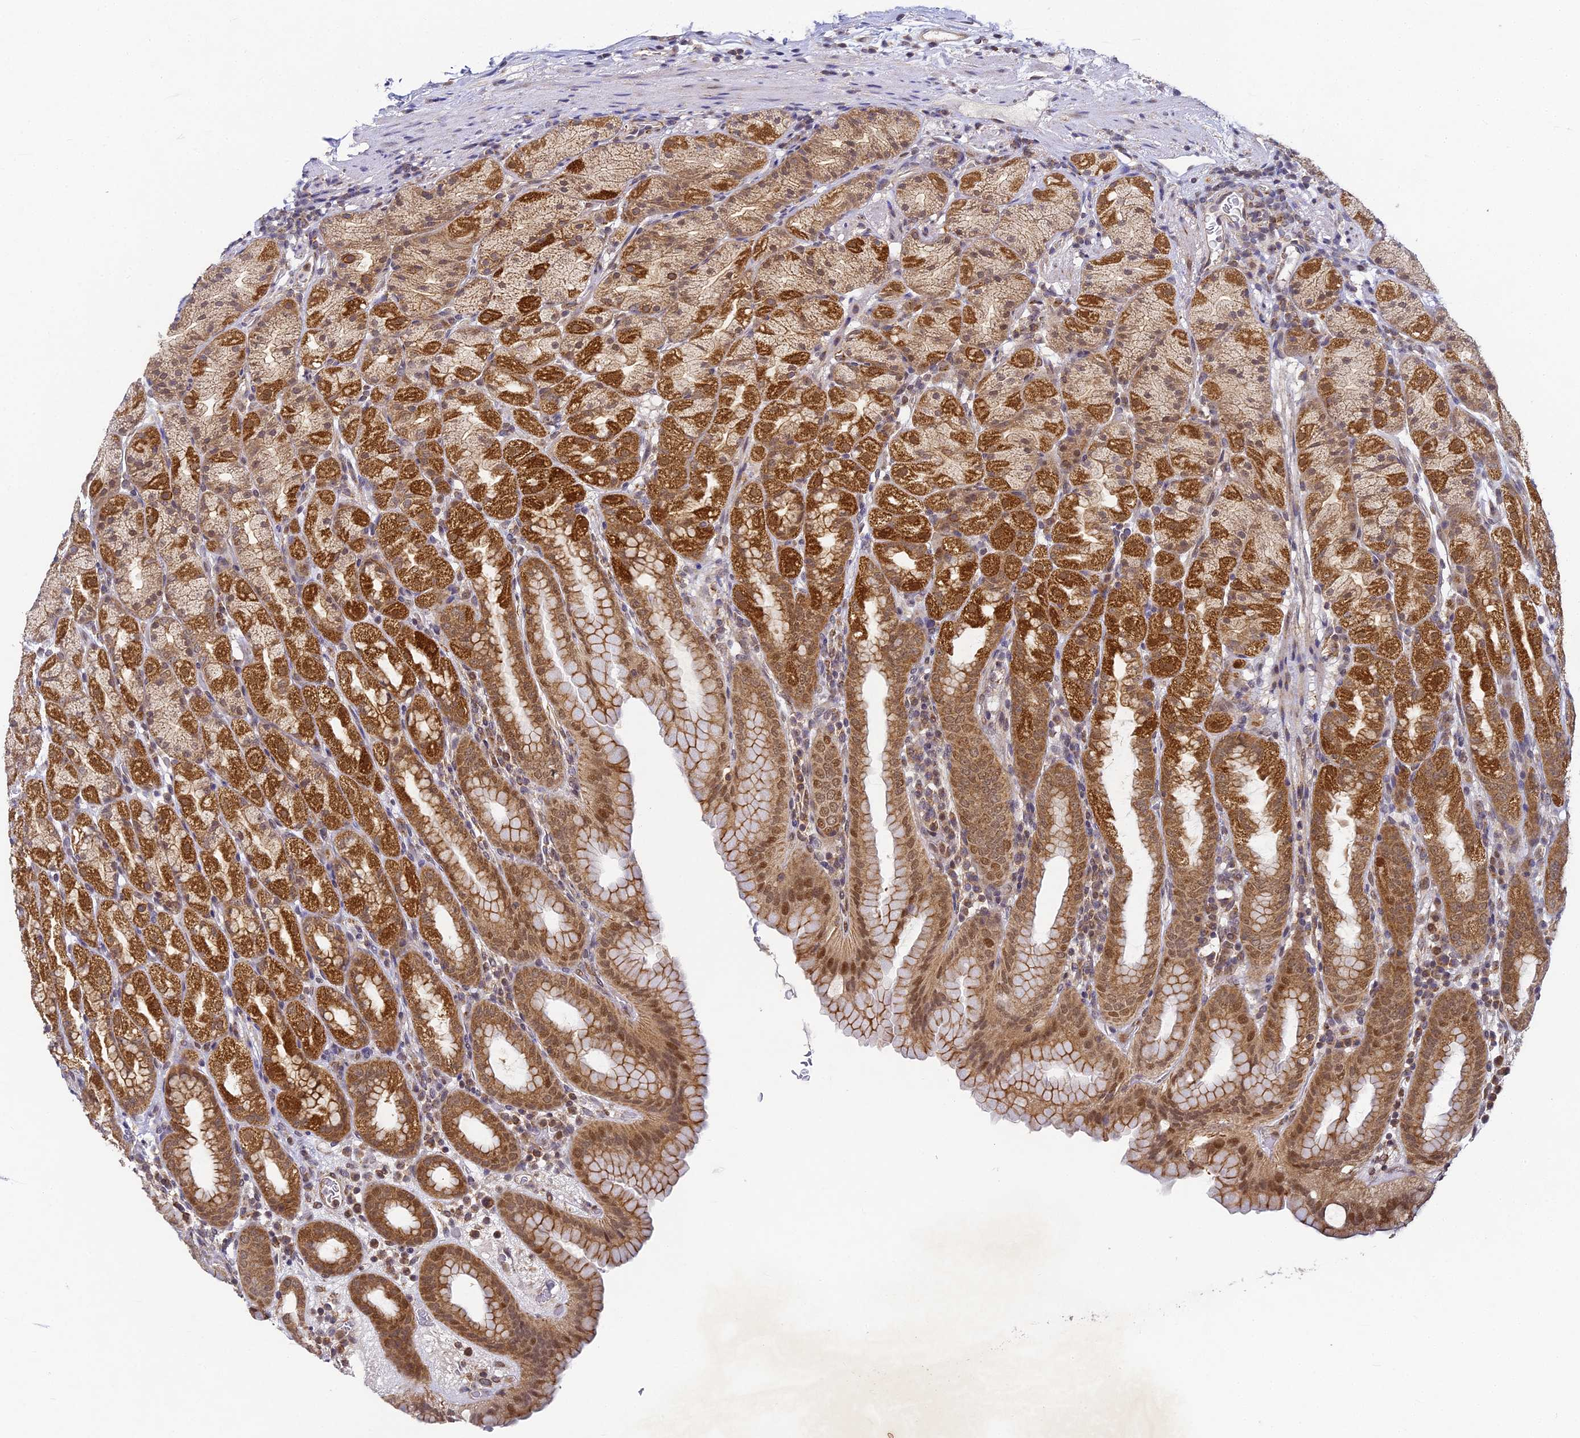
{"staining": {"intensity": "strong", "quantity": ">75%", "location": "cytoplasmic/membranous,nuclear"}, "tissue": "stomach", "cell_type": "Glandular cells", "image_type": "normal", "snomed": [{"axis": "morphology", "description": "Normal tissue, NOS"}, {"axis": "topography", "description": "Stomach, upper"}], "caption": "Immunohistochemistry photomicrograph of unremarkable stomach: human stomach stained using immunohistochemistry (IHC) displays high levels of strong protein expression localized specifically in the cytoplasmic/membranous,nuclear of glandular cells, appearing as a cytoplasmic/membranous,nuclear brown color.", "gene": "DNAAF10", "patient": {"sex": "male", "age": 68}}